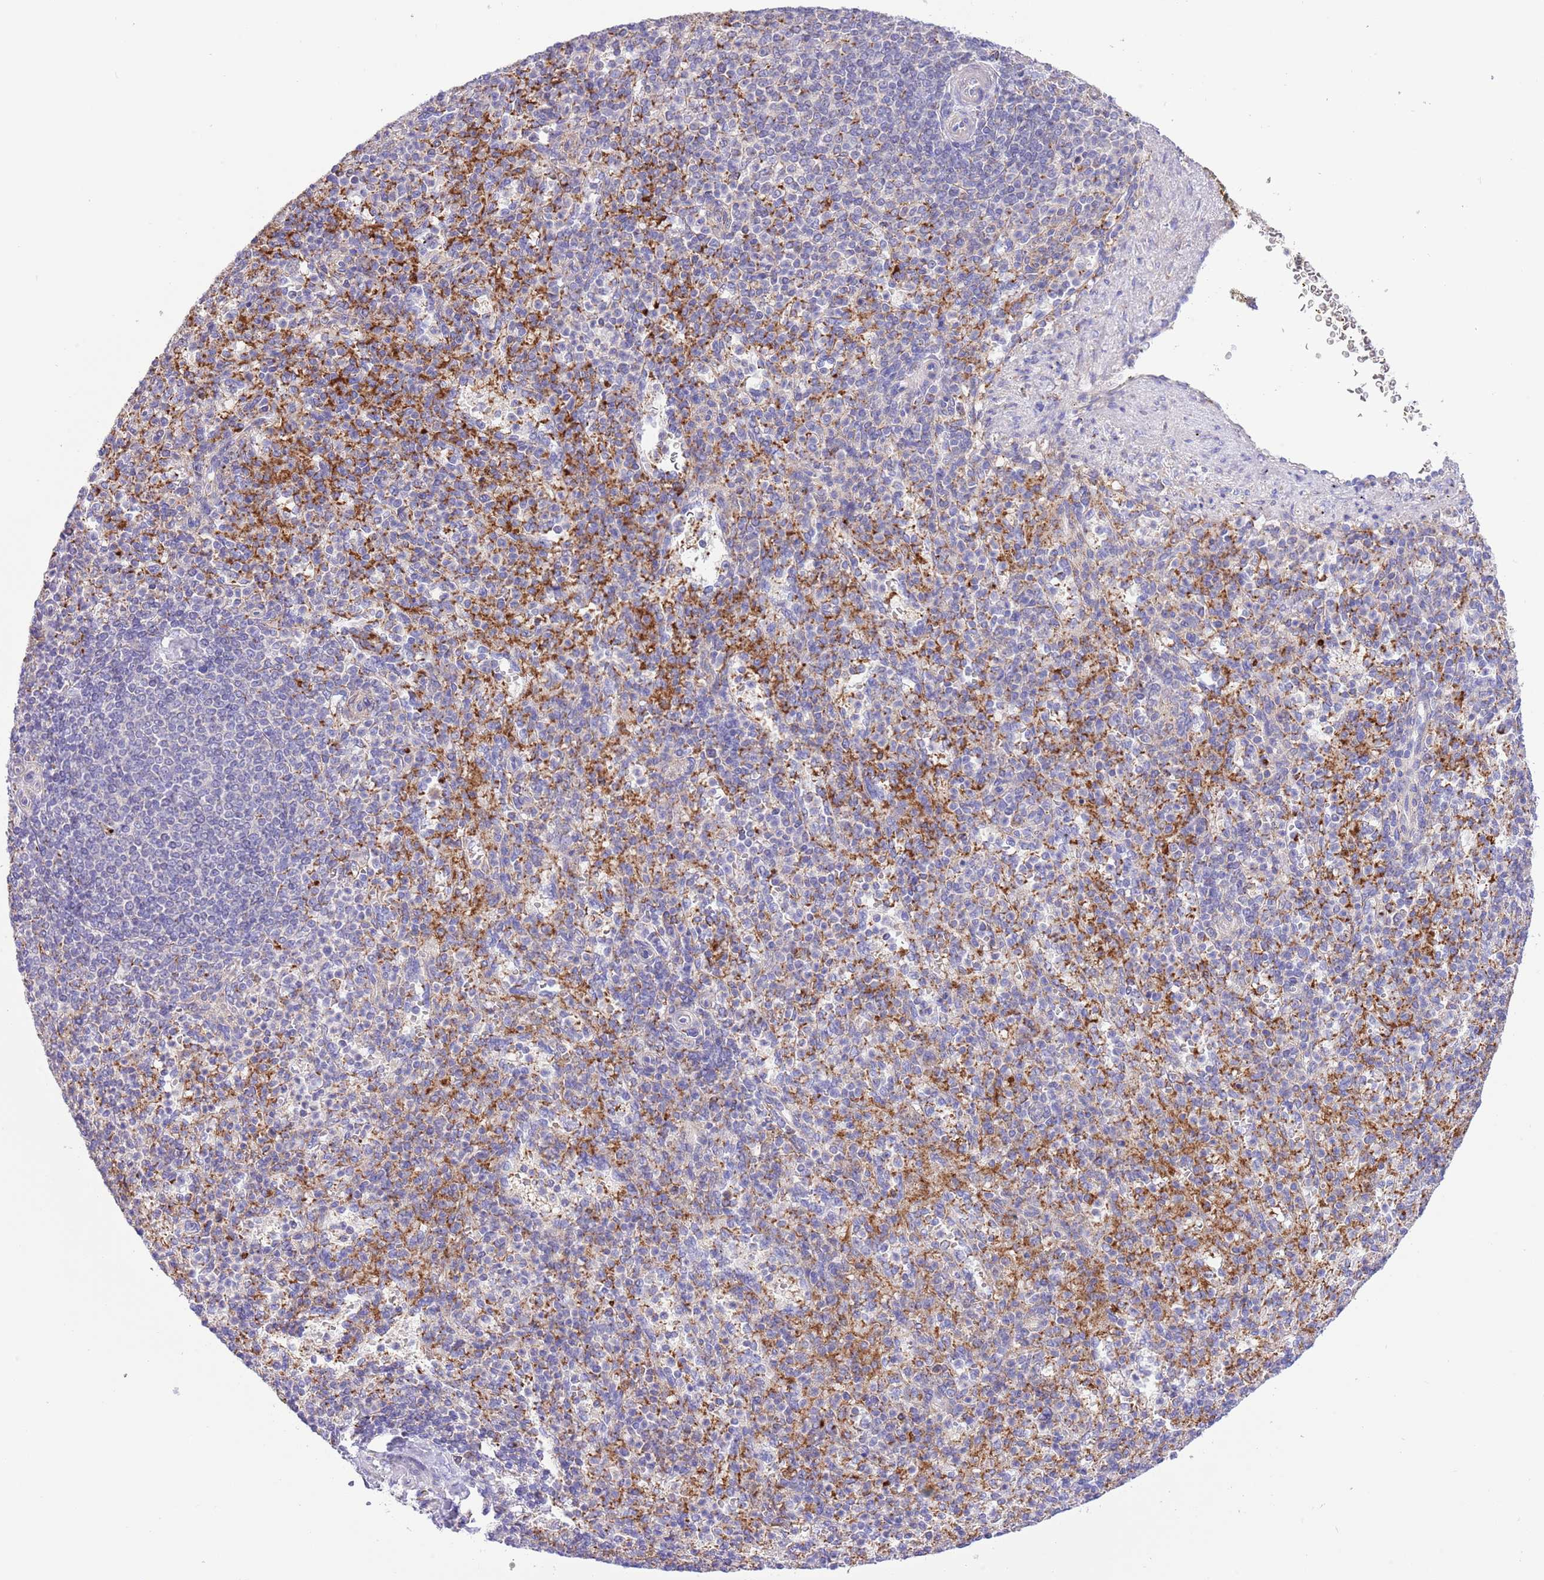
{"staining": {"intensity": "strong", "quantity": "25%-75%", "location": "cytoplasmic/membranous"}, "tissue": "spleen", "cell_type": "Cells in red pulp", "image_type": "normal", "snomed": [{"axis": "morphology", "description": "Normal tissue, NOS"}, {"axis": "topography", "description": "Spleen"}], "caption": "Immunohistochemistry (IHC) histopathology image of normal spleen stained for a protein (brown), which demonstrates high levels of strong cytoplasmic/membranous staining in about 25%-75% of cells in red pulp.", "gene": "SS18L2", "patient": {"sex": "female", "age": 74}}